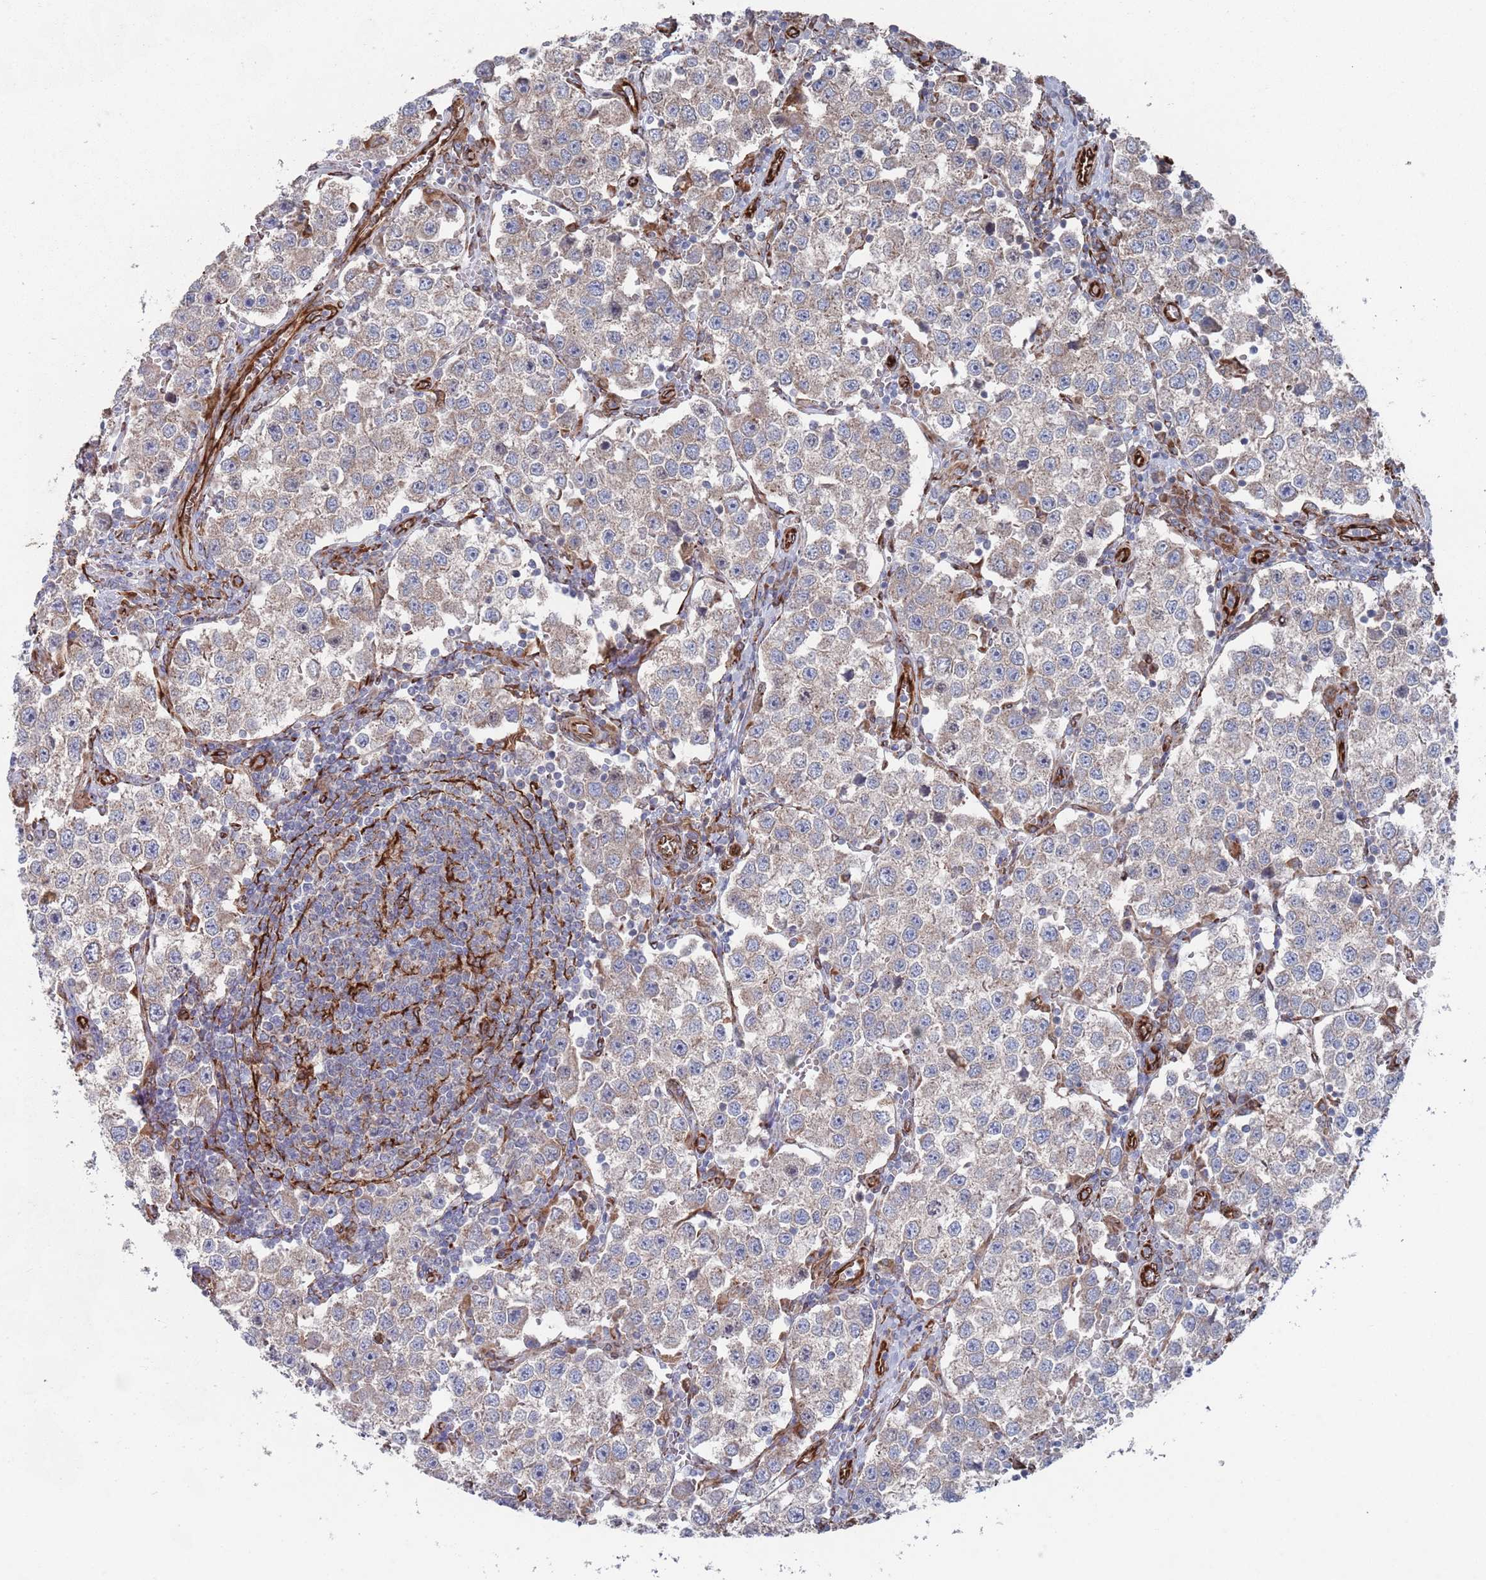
{"staining": {"intensity": "negative", "quantity": "none", "location": "none"}, "tissue": "testis cancer", "cell_type": "Tumor cells", "image_type": "cancer", "snomed": [{"axis": "morphology", "description": "Seminoma, NOS"}, {"axis": "topography", "description": "Testis"}], "caption": "Tumor cells show no significant protein positivity in testis seminoma.", "gene": "CCDC106", "patient": {"sex": "male", "age": 37}}